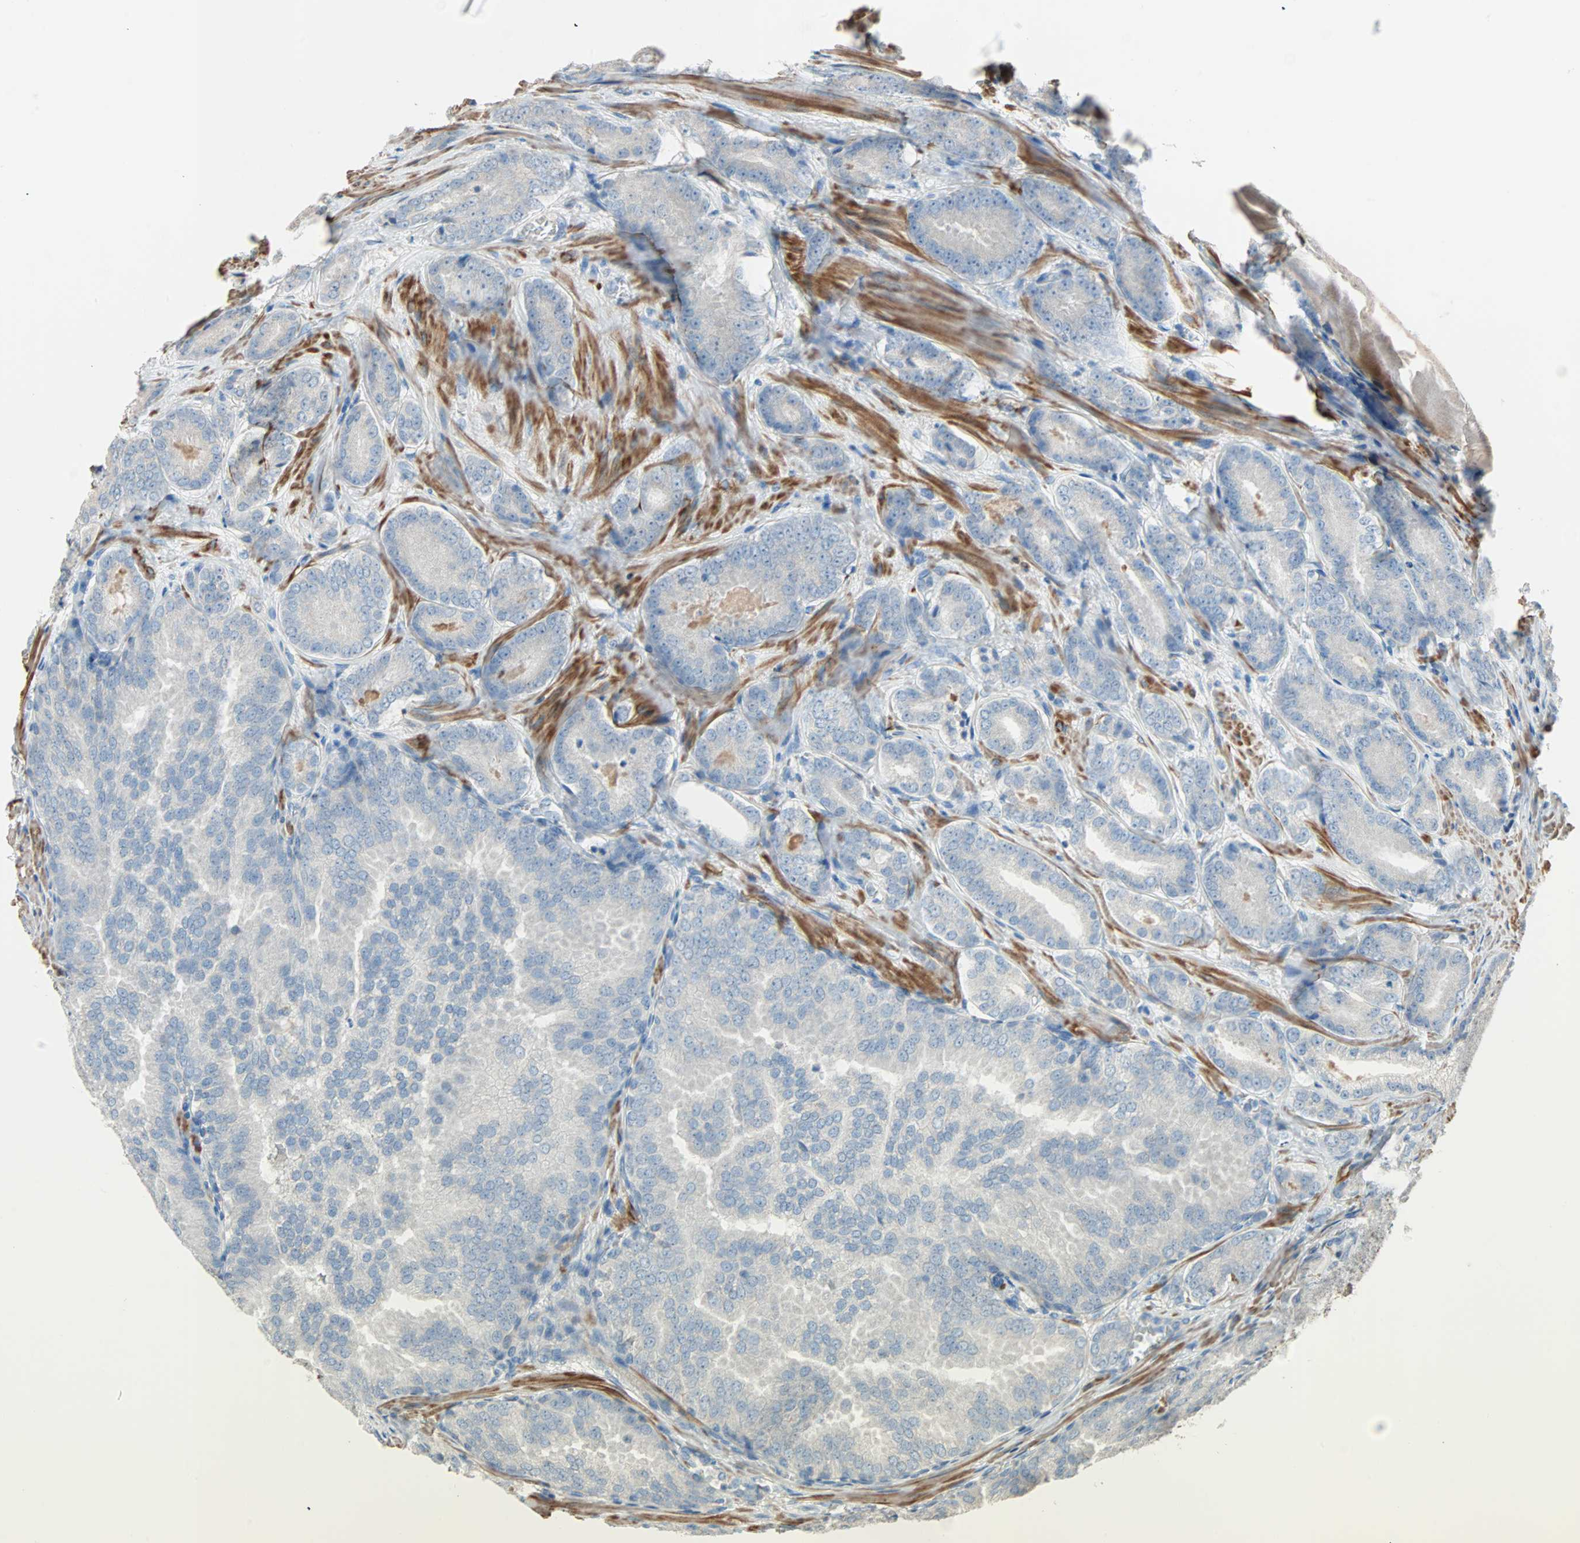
{"staining": {"intensity": "weak", "quantity": "25%-75%", "location": "cytoplasmic/membranous"}, "tissue": "prostate cancer", "cell_type": "Tumor cells", "image_type": "cancer", "snomed": [{"axis": "morphology", "description": "Adenocarcinoma, High grade"}, {"axis": "topography", "description": "Prostate"}], "caption": "The micrograph shows immunohistochemical staining of prostate cancer (adenocarcinoma (high-grade)). There is weak cytoplasmic/membranous expression is seen in approximately 25%-75% of tumor cells.", "gene": "ACVRL1", "patient": {"sex": "male", "age": 64}}